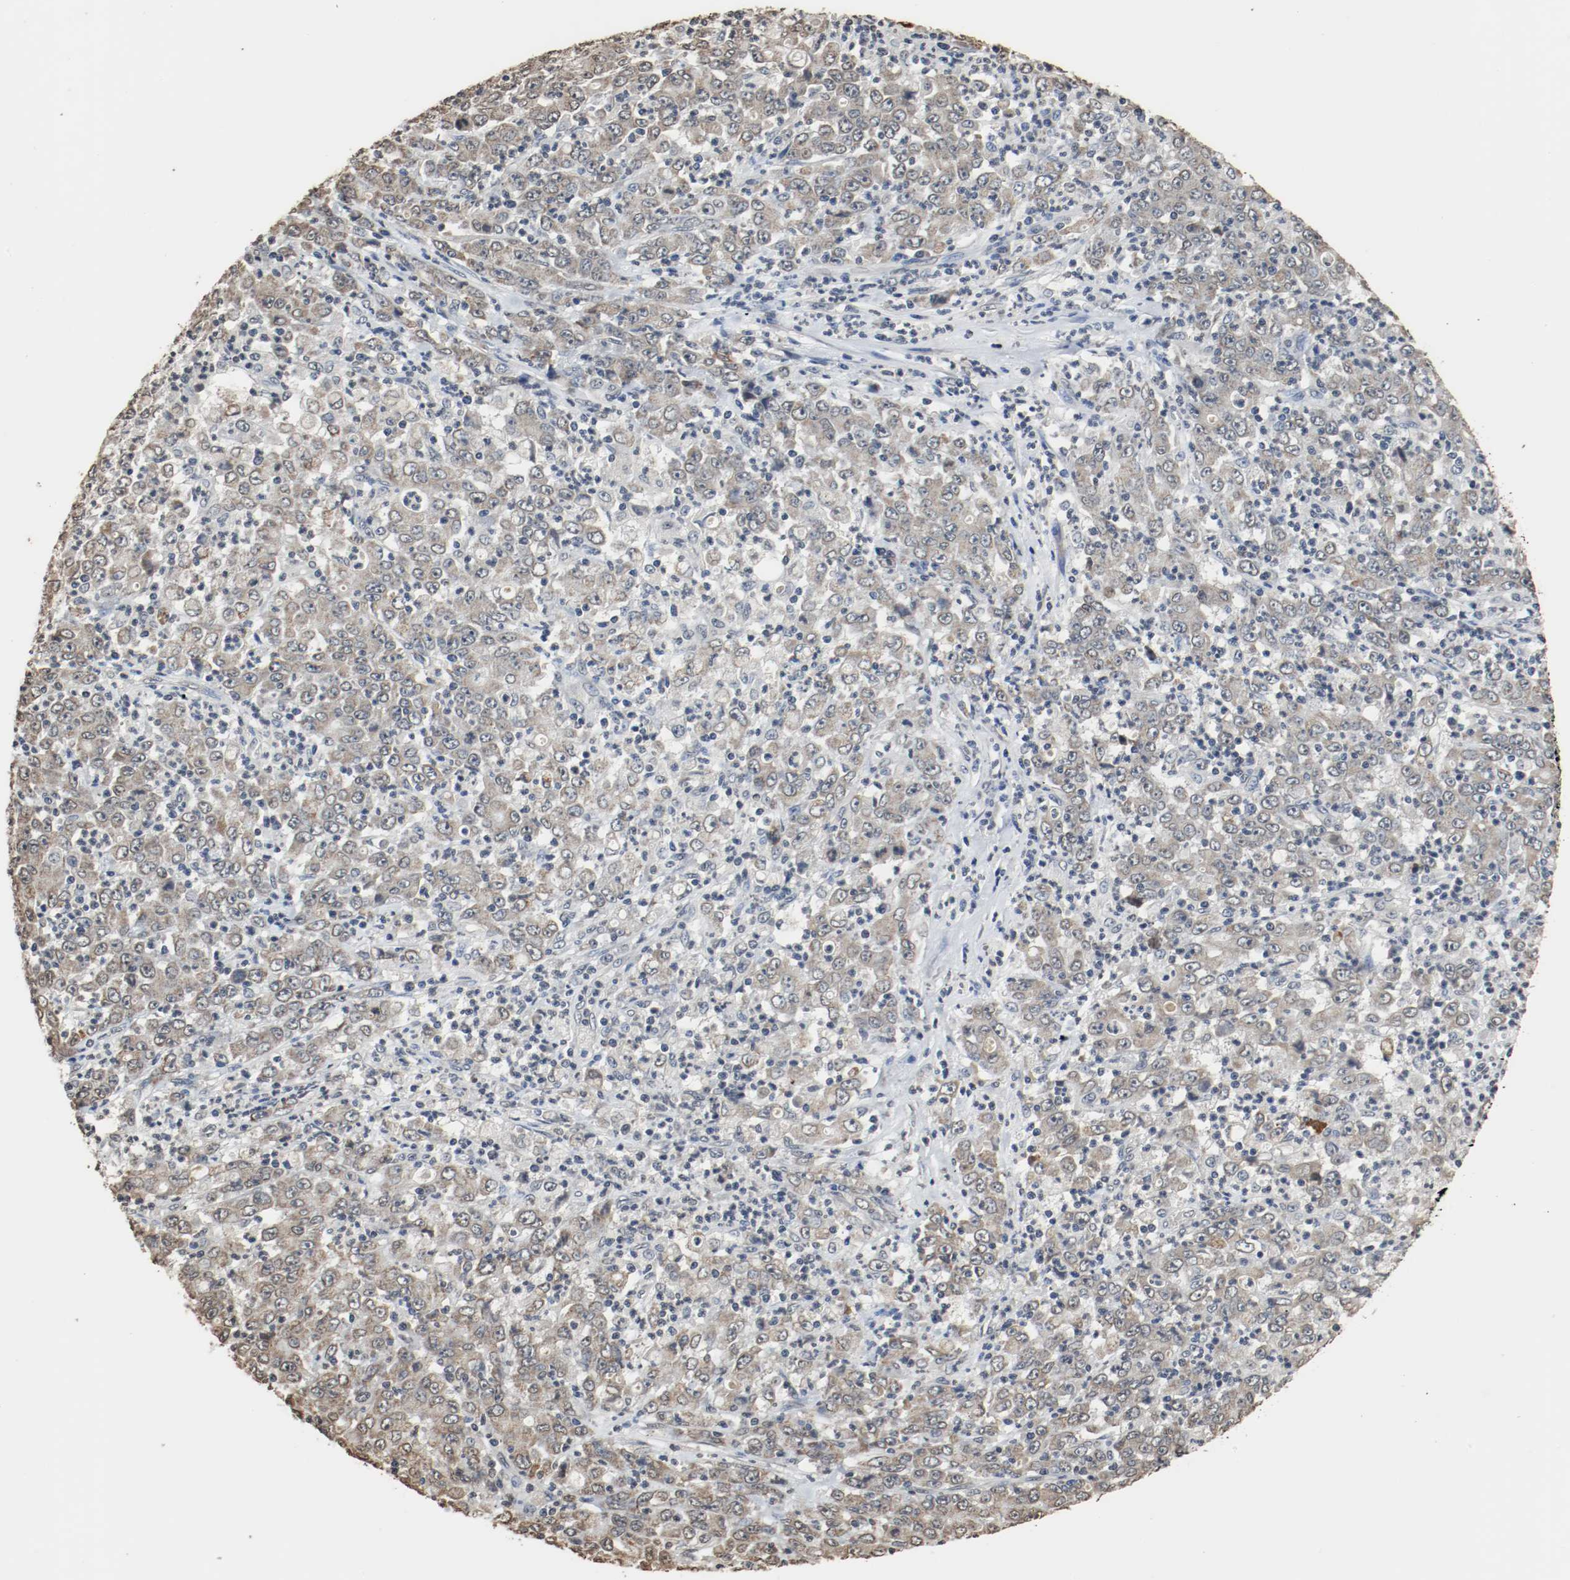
{"staining": {"intensity": "weak", "quantity": "25%-75%", "location": "cytoplasmic/membranous"}, "tissue": "stomach cancer", "cell_type": "Tumor cells", "image_type": "cancer", "snomed": [{"axis": "morphology", "description": "Adenocarcinoma, NOS"}, {"axis": "topography", "description": "Stomach, lower"}], "caption": "Stomach adenocarcinoma was stained to show a protein in brown. There is low levels of weak cytoplasmic/membranous staining in approximately 25%-75% of tumor cells.", "gene": "RTN4", "patient": {"sex": "female", "age": 71}}